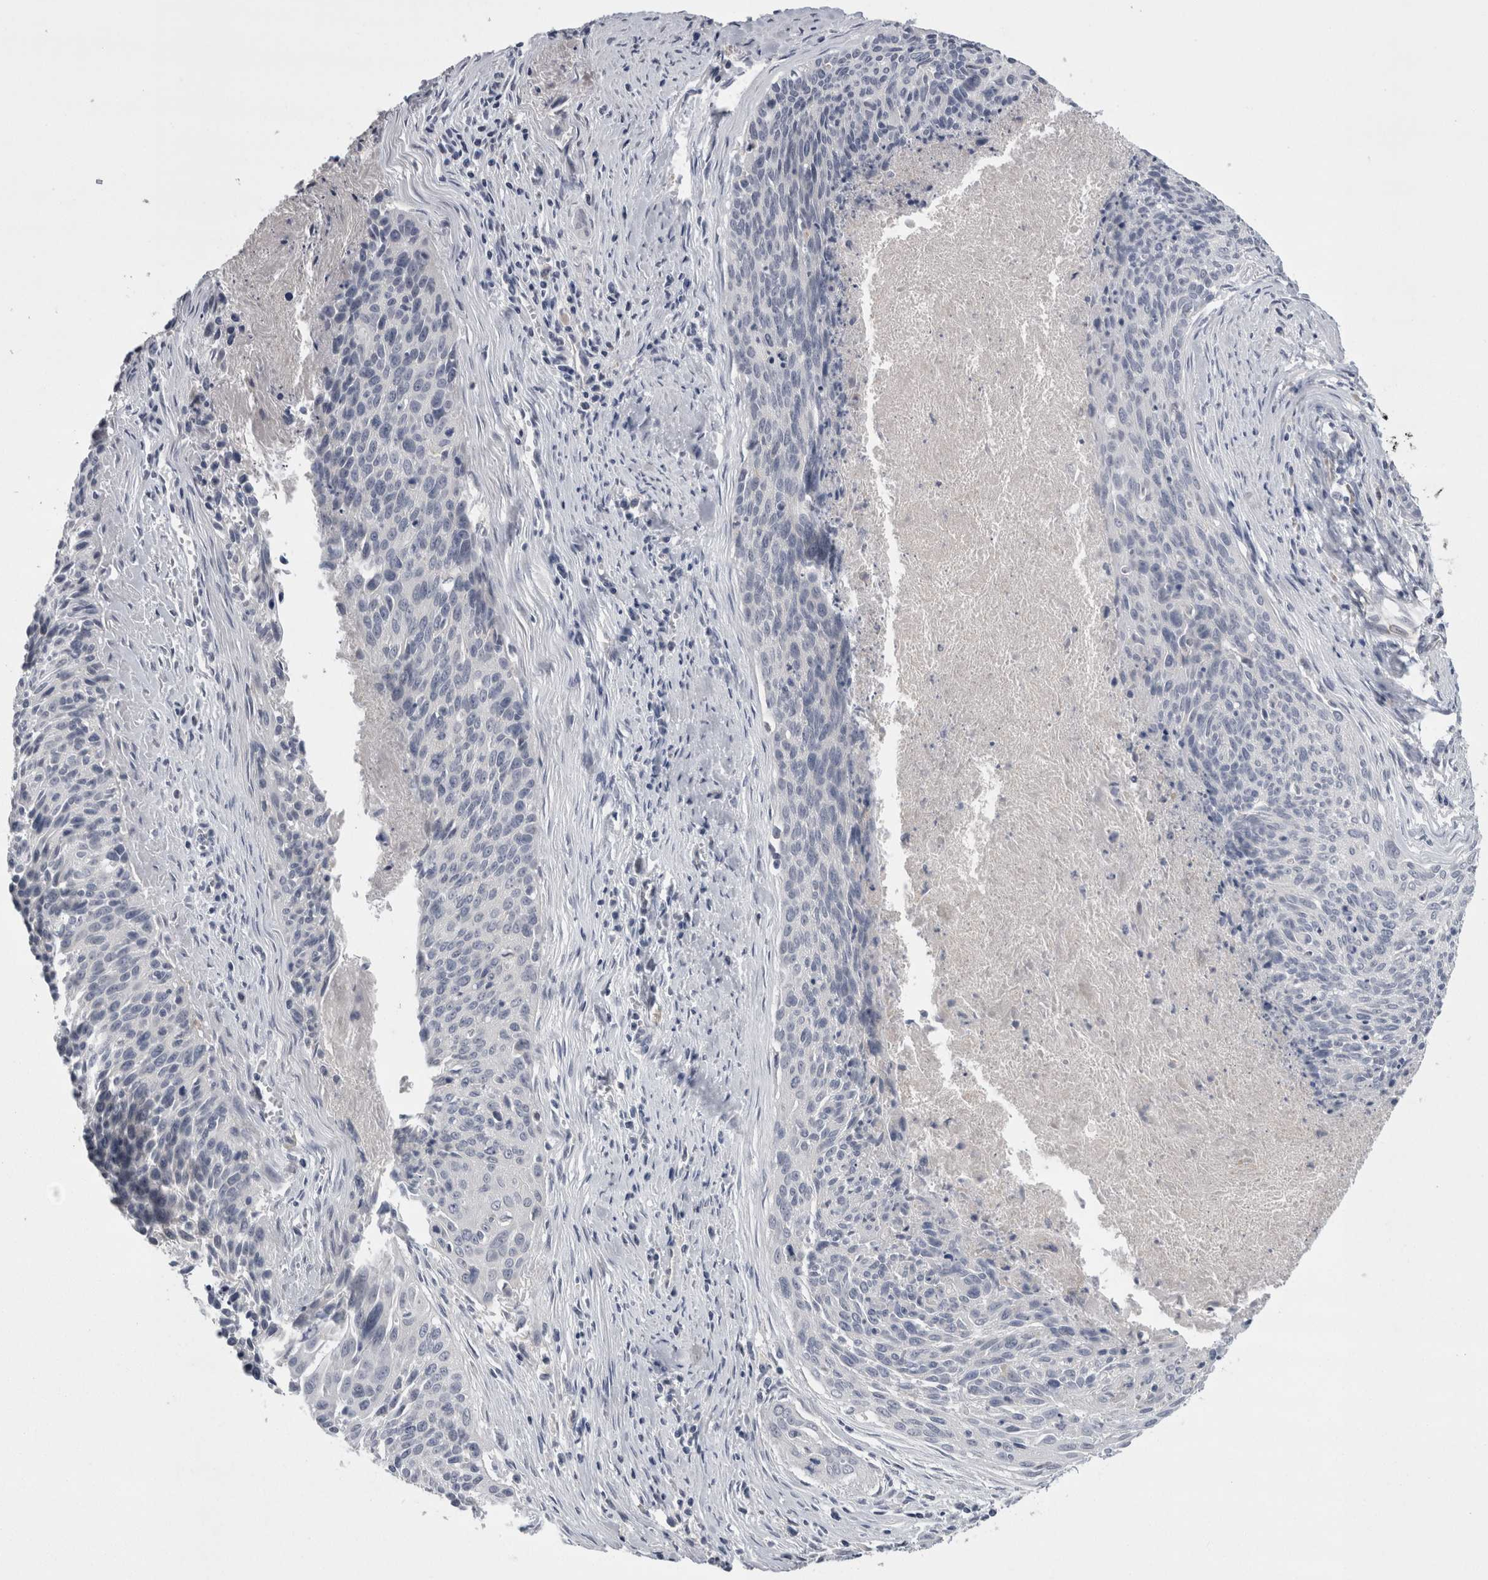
{"staining": {"intensity": "negative", "quantity": "none", "location": "none"}, "tissue": "cervical cancer", "cell_type": "Tumor cells", "image_type": "cancer", "snomed": [{"axis": "morphology", "description": "Squamous cell carcinoma, NOS"}, {"axis": "topography", "description": "Cervix"}], "caption": "Immunohistochemistry (IHC) of human cervical squamous cell carcinoma displays no staining in tumor cells.", "gene": "REG1A", "patient": {"sex": "female", "age": 55}}